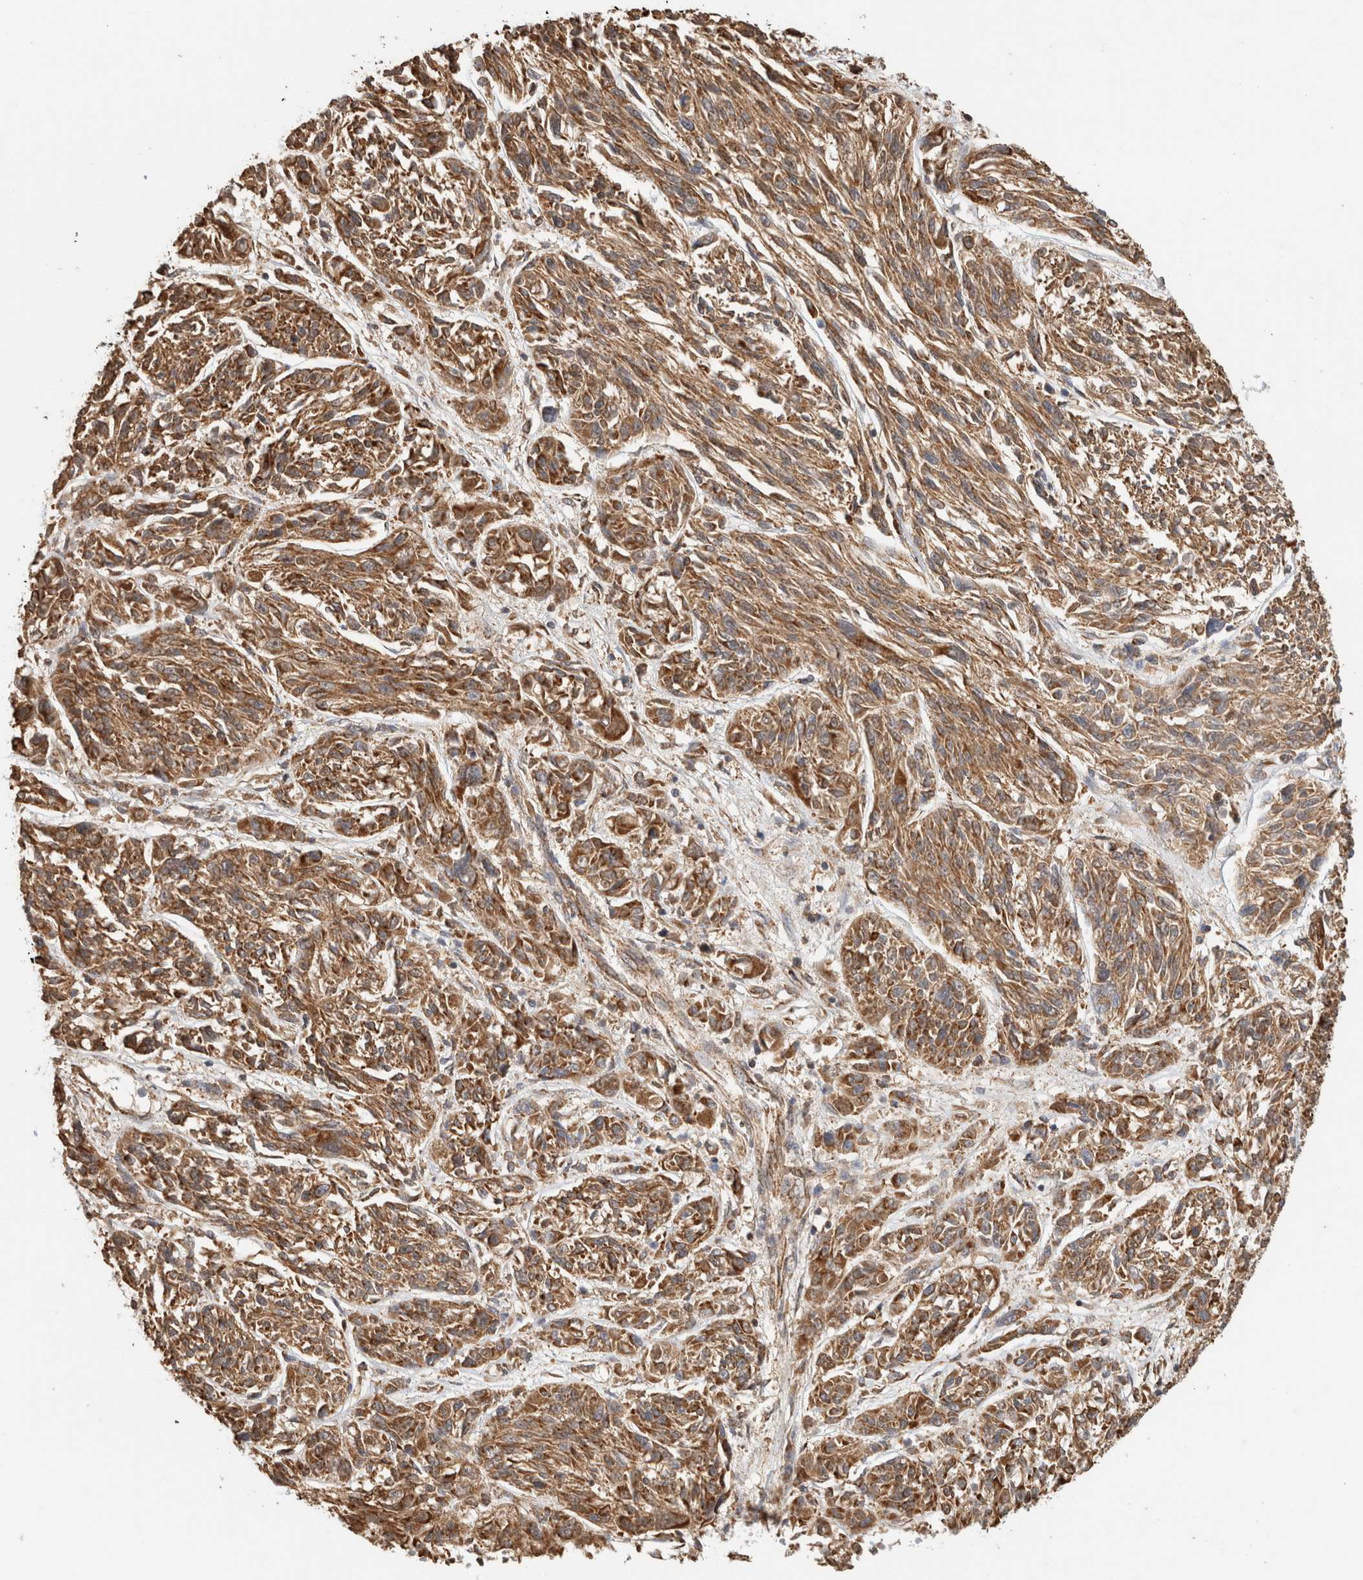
{"staining": {"intensity": "moderate", "quantity": ">75%", "location": "cytoplasmic/membranous"}, "tissue": "melanoma", "cell_type": "Tumor cells", "image_type": "cancer", "snomed": [{"axis": "morphology", "description": "Malignant melanoma, NOS"}, {"axis": "topography", "description": "Skin"}], "caption": "Moderate cytoplasmic/membranous protein positivity is appreciated in approximately >75% of tumor cells in melanoma.", "gene": "C1QBP", "patient": {"sex": "male", "age": 53}}